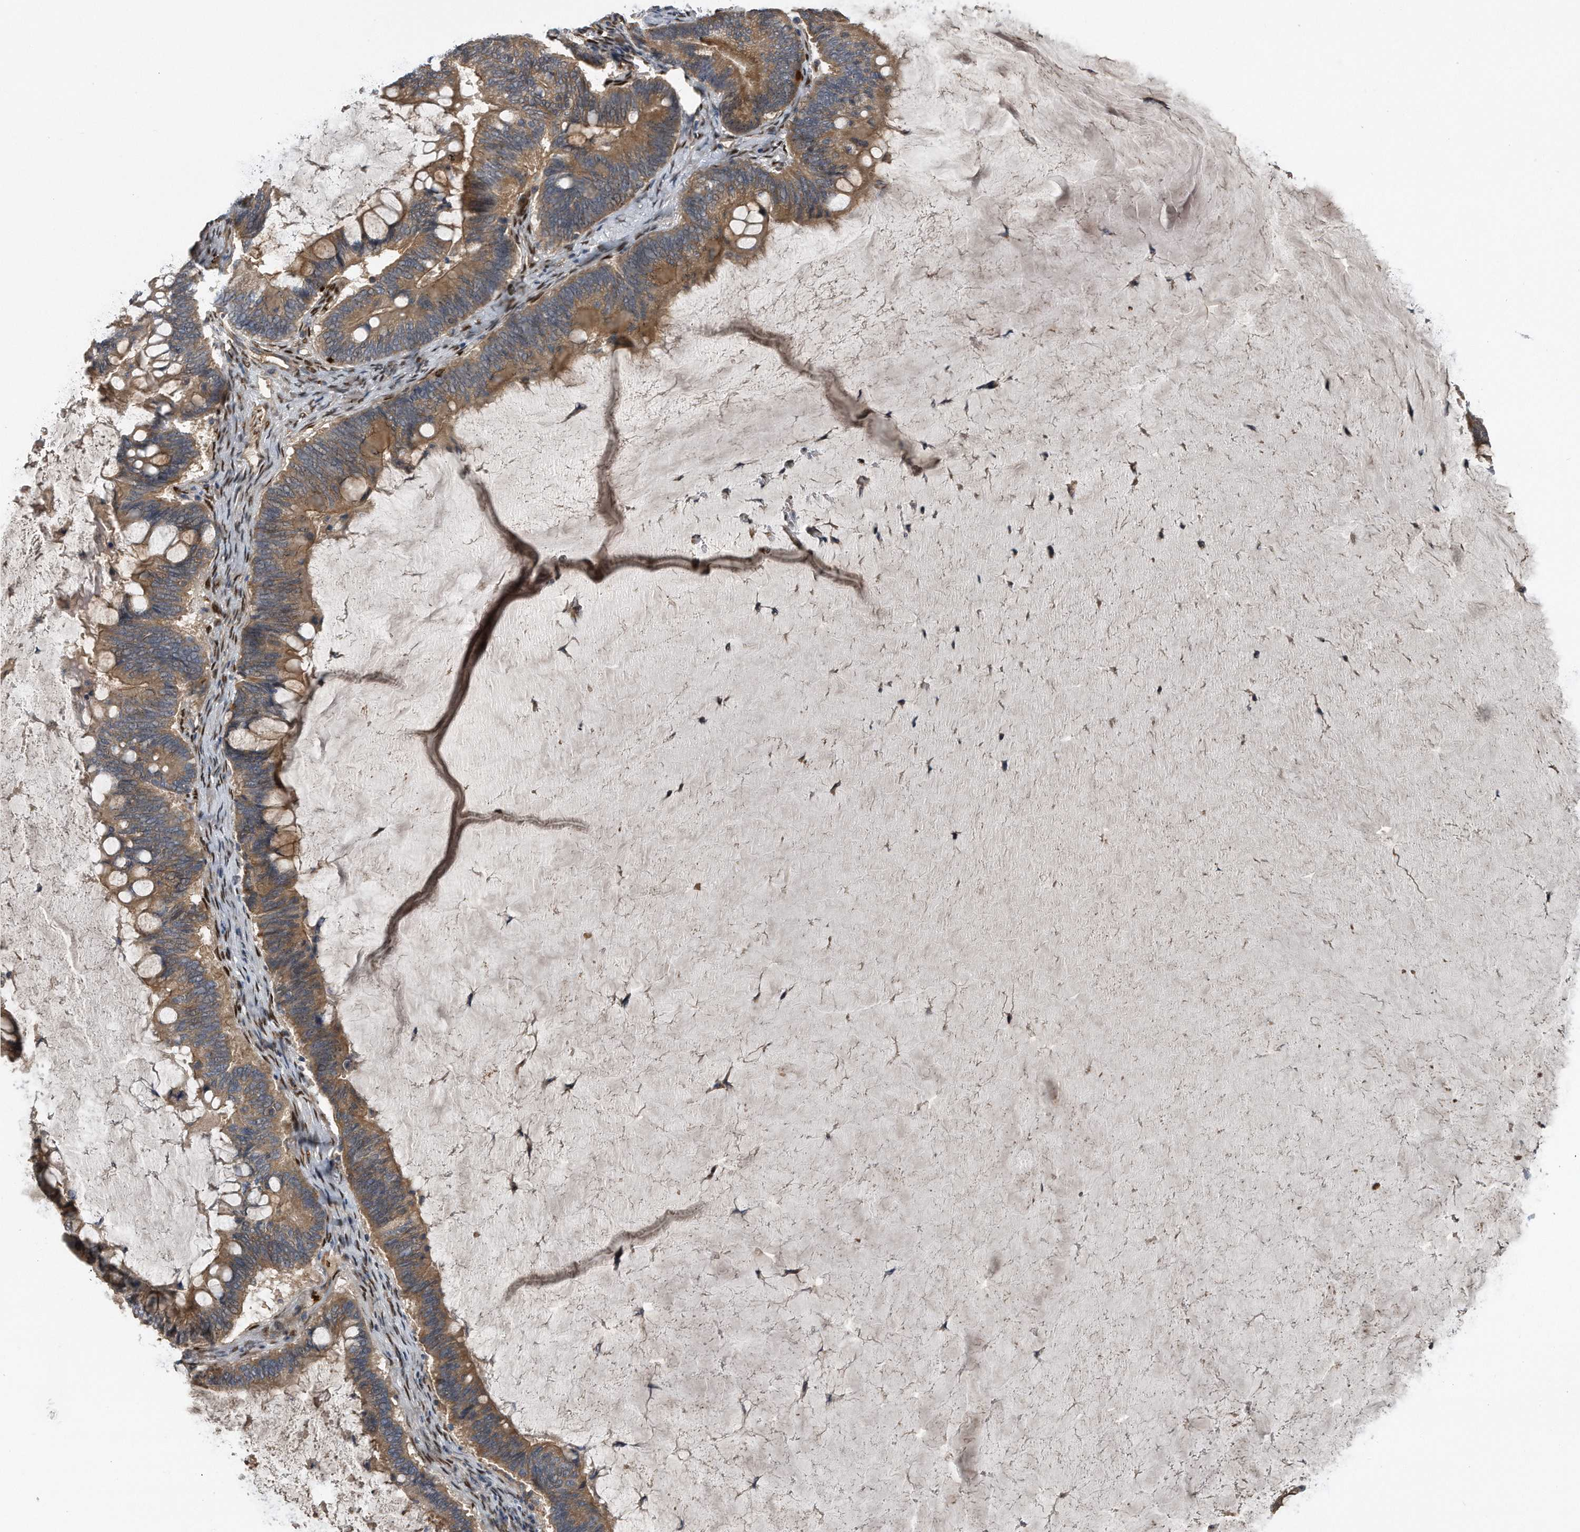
{"staining": {"intensity": "moderate", "quantity": ">75%", "location": "cytoplasmic/membranous"}, "tissue": "ovarian cancer", "cell_type": "Tumor cells", "image_type": "cancer", "snomed": [{"axis": "morphology", "description": "Cystadenocarcinoma, mucinous, NOS"}, {"axis": "topography", "description": "Ovary"}], "caption": "A high-resolution histopathology image shows immunohistochemistry (IHC) staining of ovarian mucinous cystadenocarcinoma, which displays moderate cytoplasmic/membranous positivity in about >75% of tumor cells.", "gene": "ZNF79", "patient": {"sex": "female", "age": 61}}